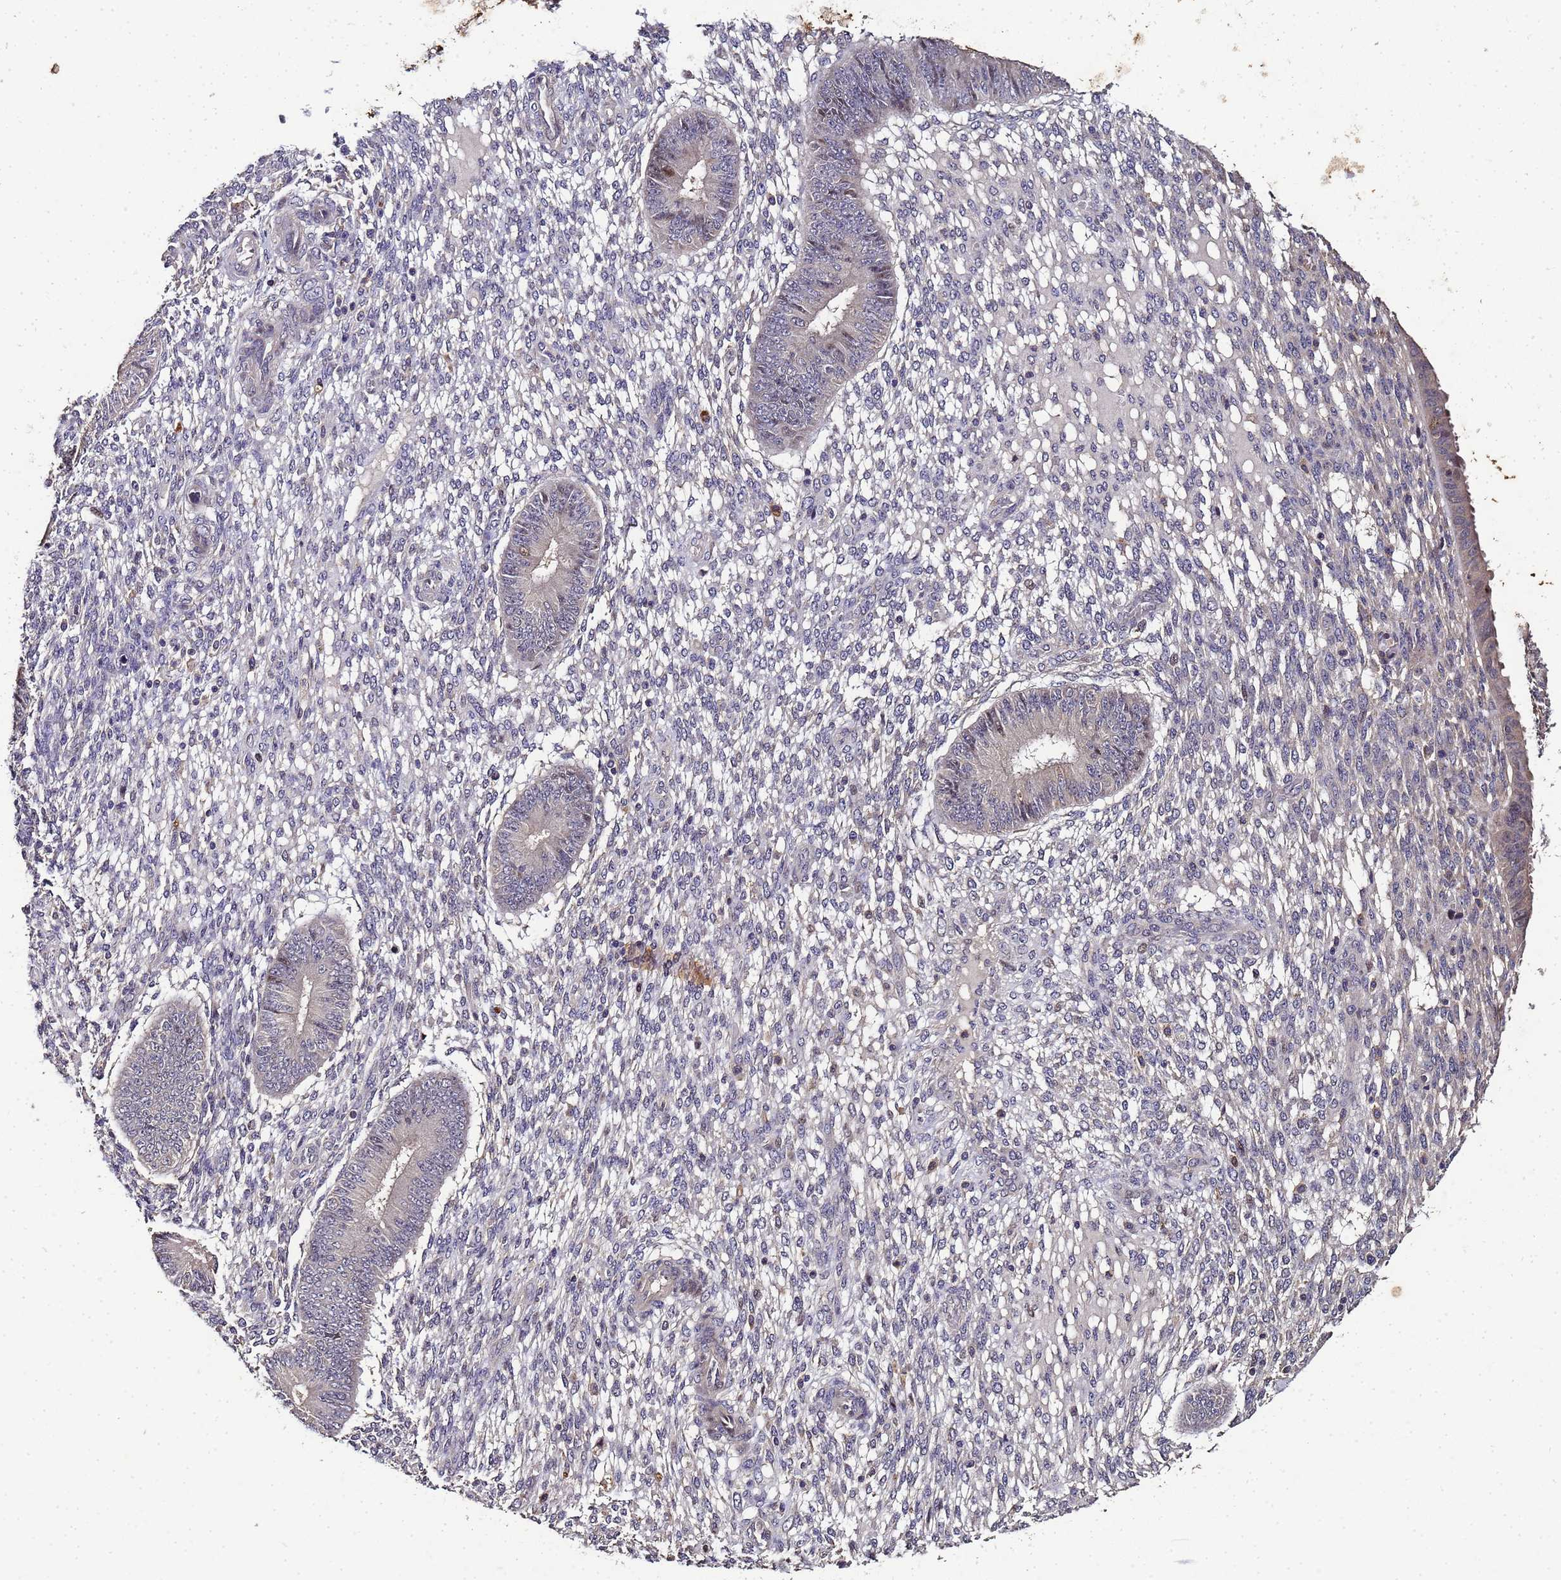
{"staining": {"intensity": "negative", "quantity": "none", "location": "none"}, "tissue": "endometrium", "cell_type": "Cells in endometrial stroma", "image_type": "normal", "snomed": [{"axis": "morphology", "description": "Normal tissue, NOS"}, {"axis": "topography", "description": "Endometrium"}], "caption": "DAB (3,3'-diaminobenzidine) immunohistochemical staining of normal human endometrium shows no significant expression in cells in endometrial stroma.", "gene": "LGI4", "patient": {"sex": "female", "age": 49}}